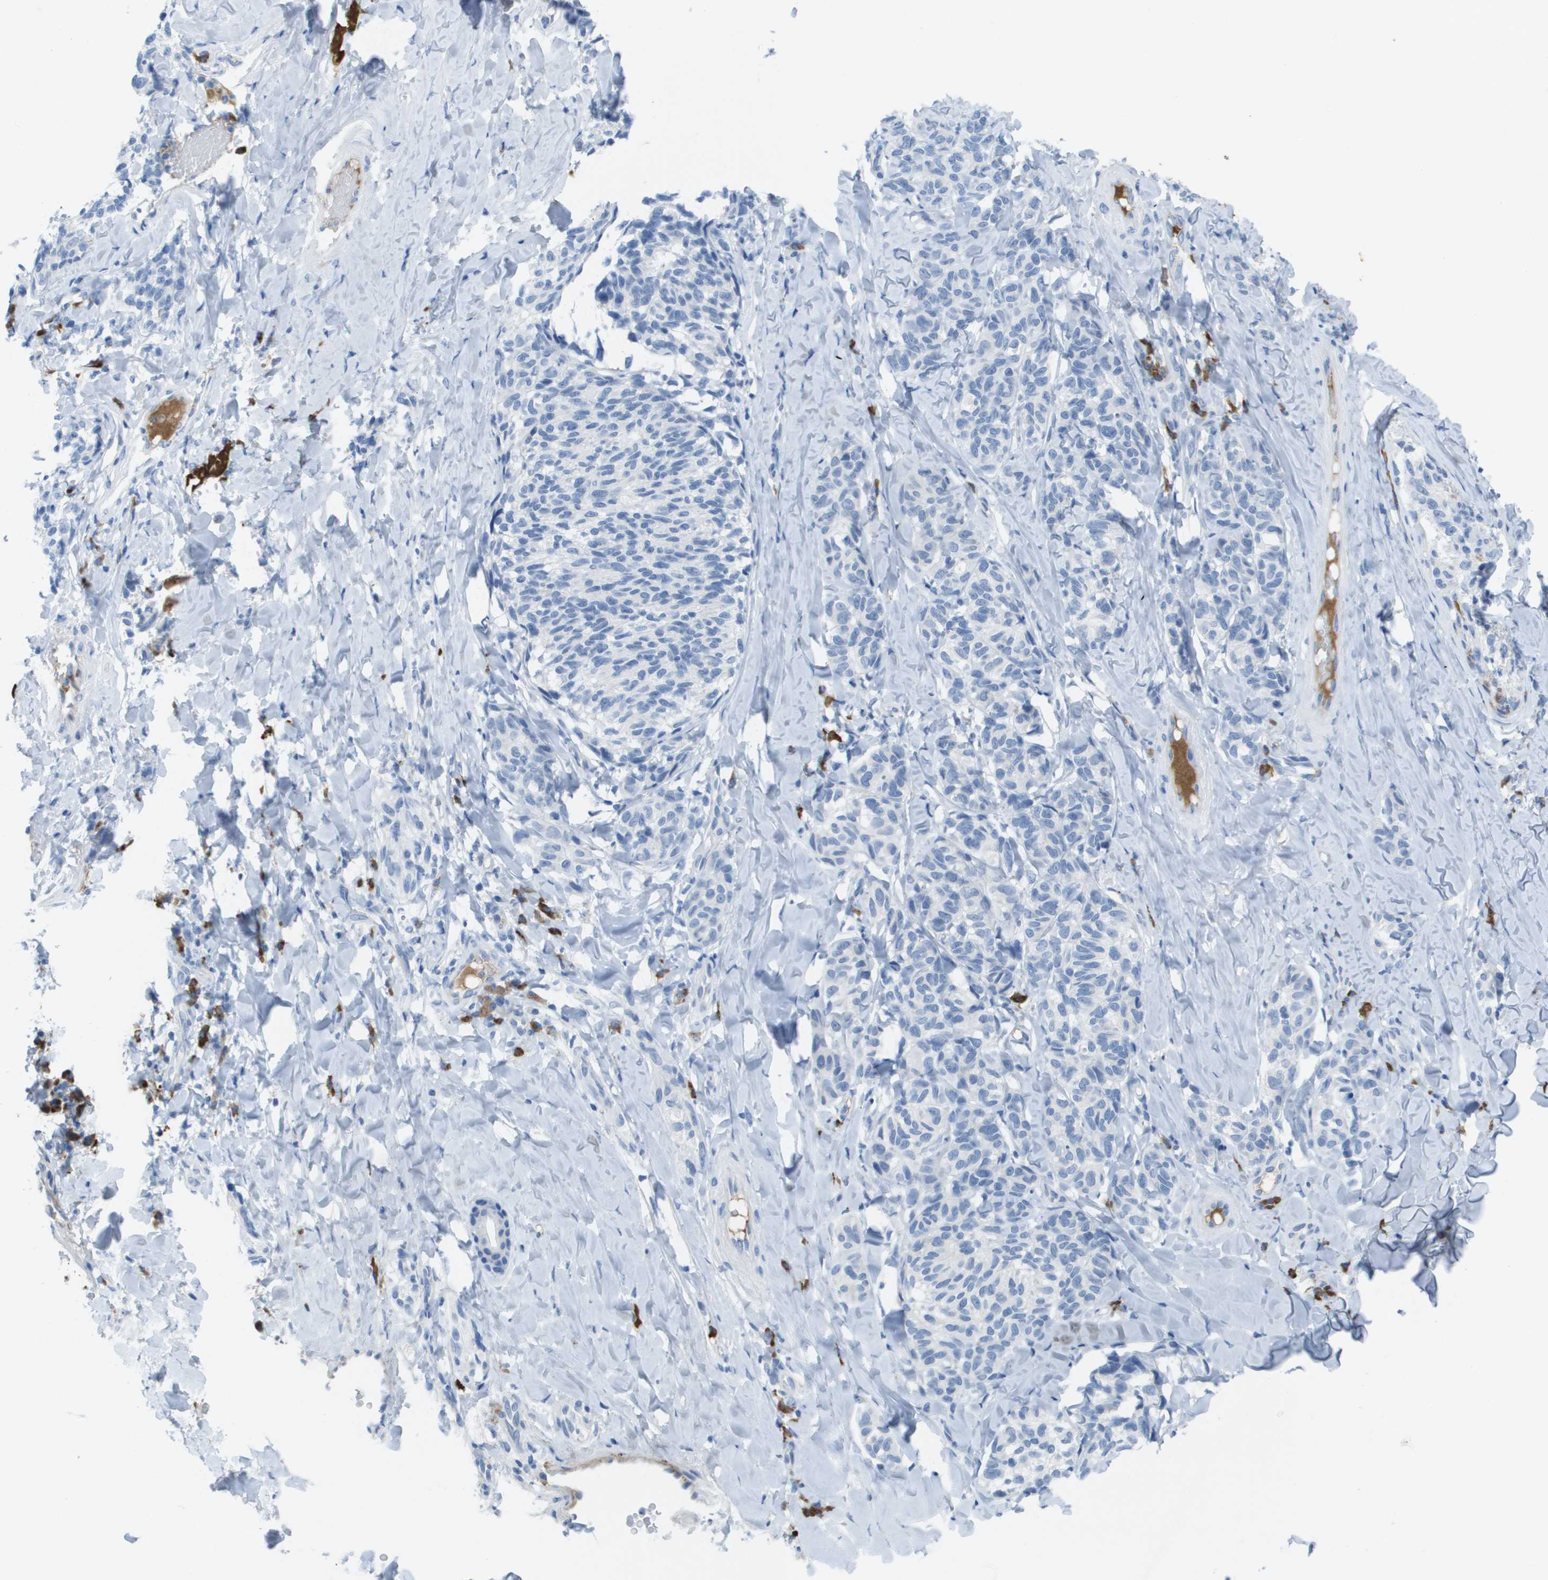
{"staining": {"intensity": "negative", "quantity": "none", "location": "none"}, "tissue": "melanoma", "cell_type": "Tumor cells", "image_type": "cancer", "snomed": [{"axis": "morphology", "description": "Malignant melanoma, NOS"}, {"axis": "topography", "description": "Skin"}], "caption": "Immunohistochemical staining of human melanoma reveals no significant staining in tumor cells.", "gene": "GPR18", "patient": {"sex": "female", "age": 73}}